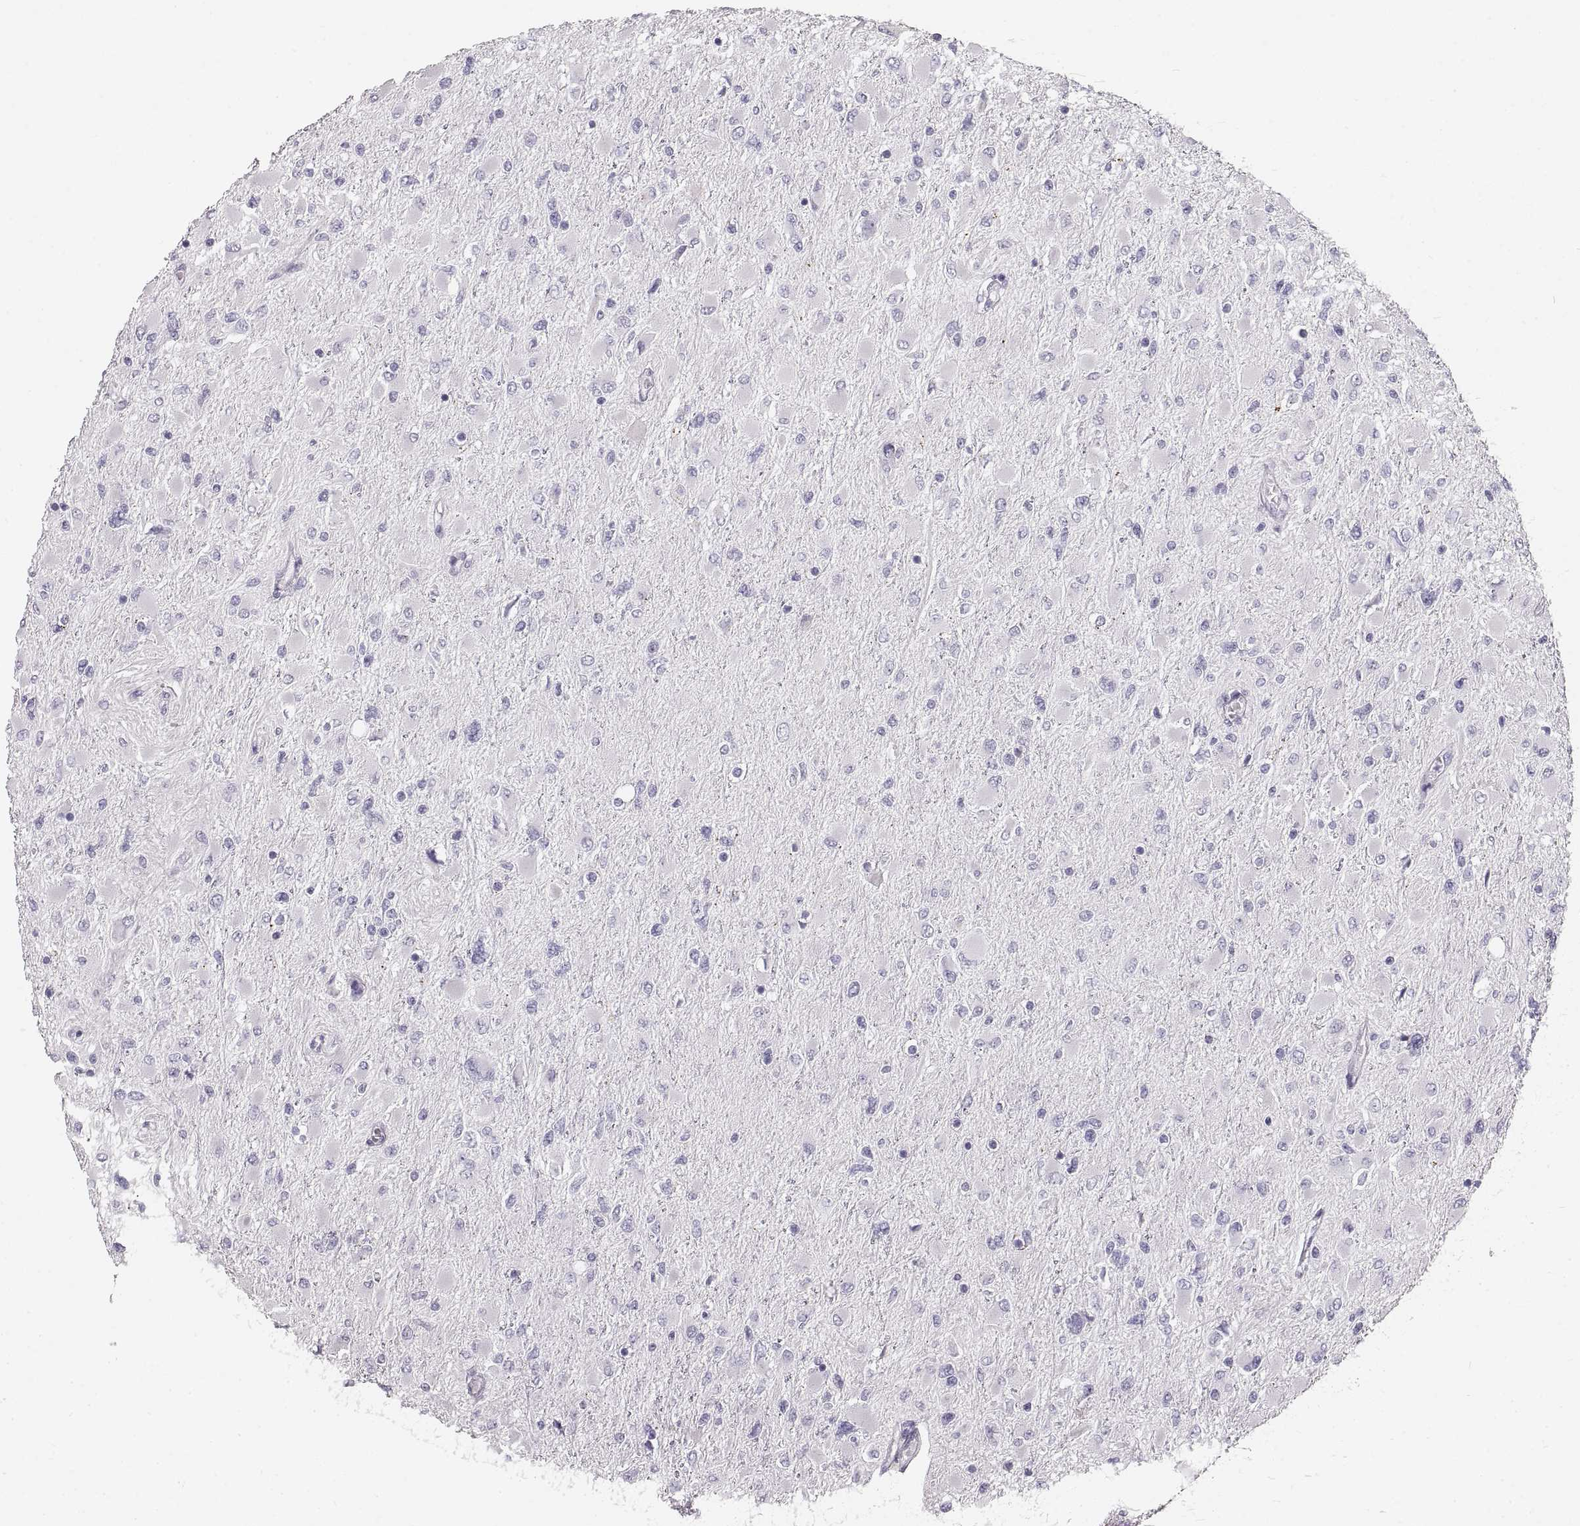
{"staining": {"intensity": "negative", "quantity": "none", "location": "none"}, "tissue": "glioma", "cell_type": "Tumor cells", "image_type": "cancer", "snomed": [{"axis": "morphology", "description": "Glioma, malignant, High grade"}, {"axis": "topography", "description": "Cerebral cortex"}], "caption": "A high-resolution image shows immunohistochemistry staining of glioma, which exhibits no significant expression in tumor cells. Nuclei are stained in blue.", "gene": "CRYAA", "patient": {"sex": "female", "age": 36}}